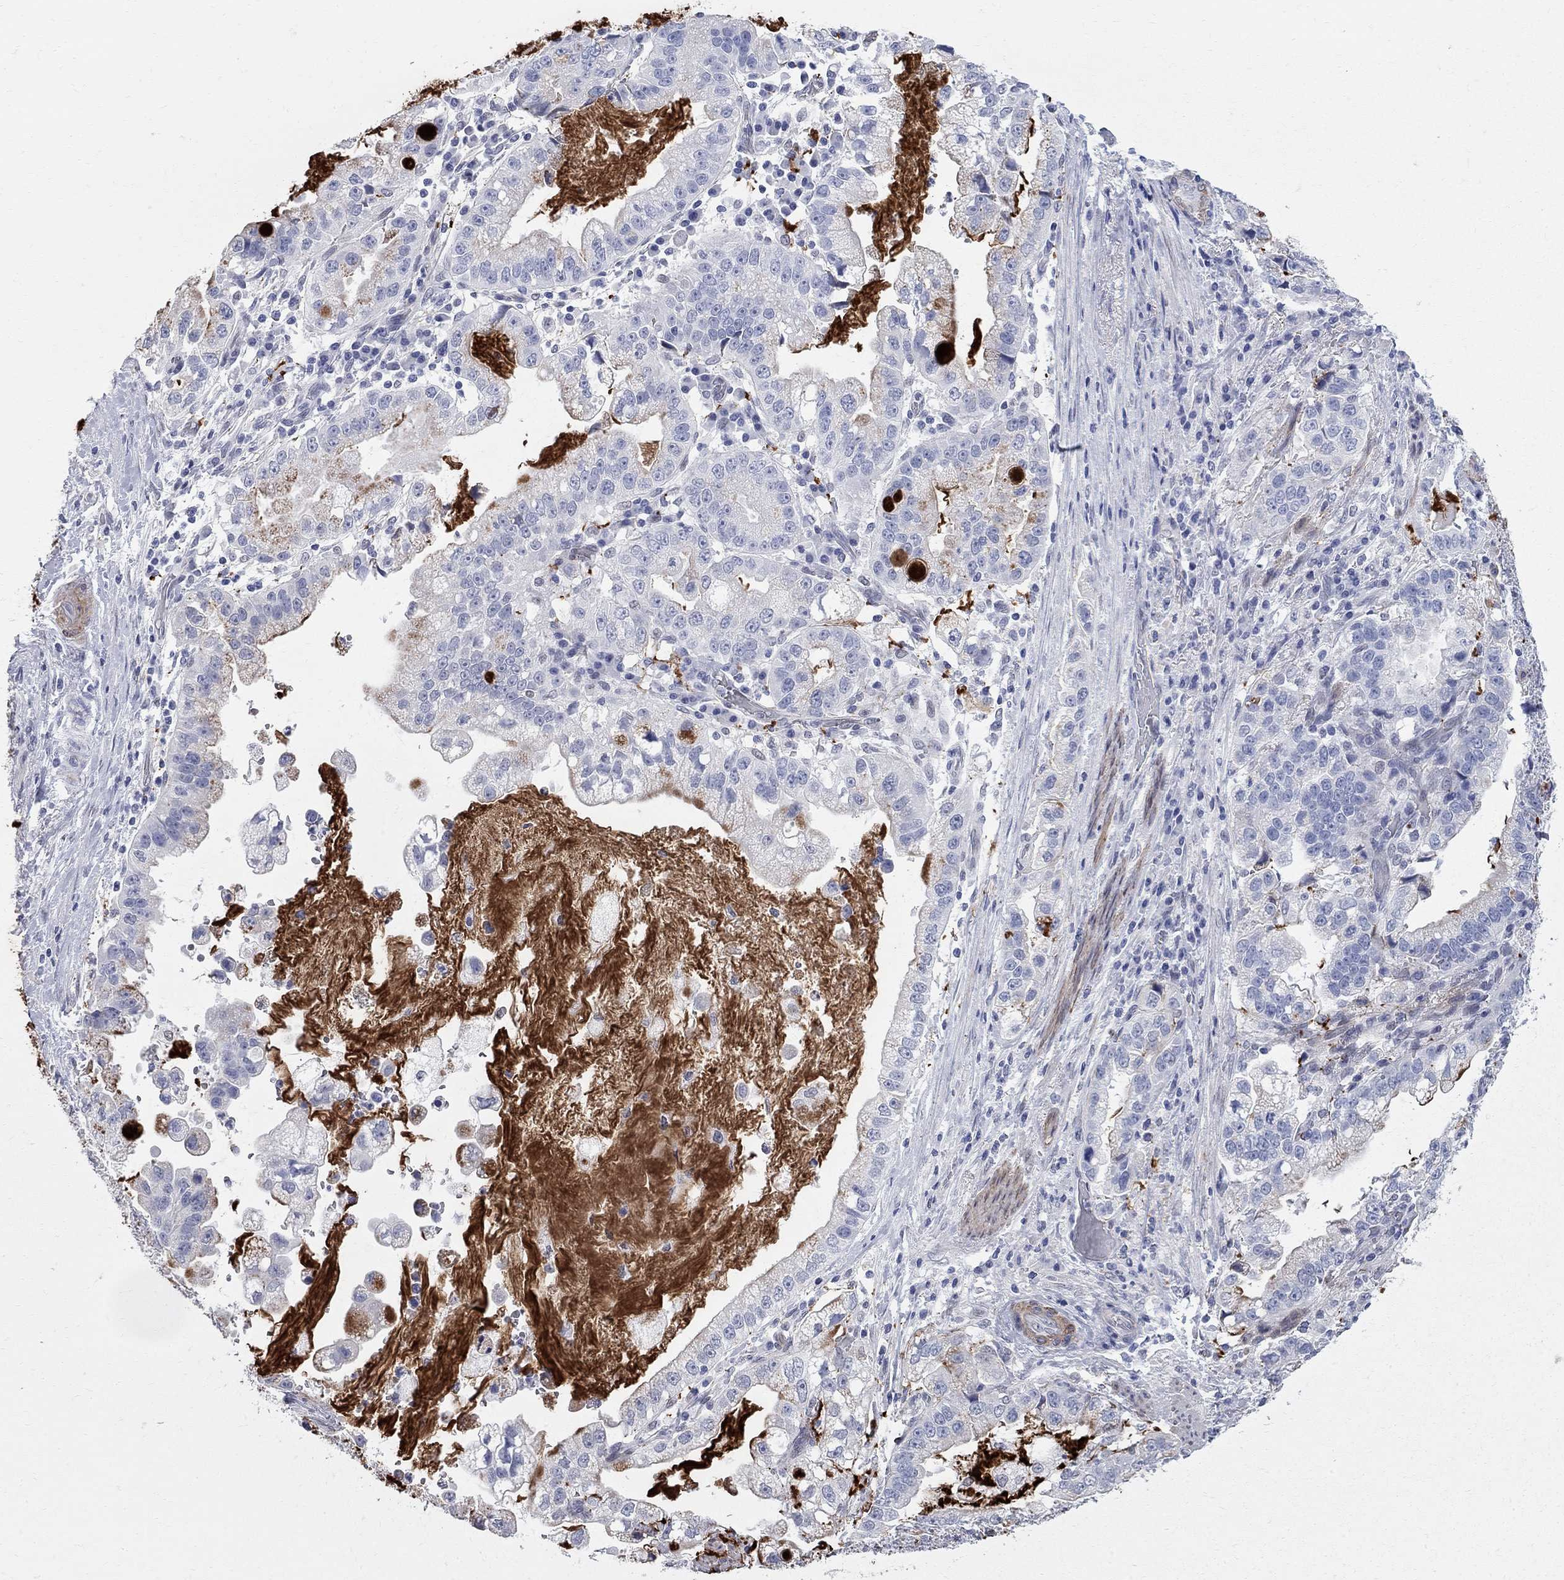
{"staining": {"intensity": "negative", "quantity": "none", "location": "none"}, "tissue": "stomach cancer", "cell_type": "Tumor cells", "image_type": "cancer", "snomed": [{"axis": "morphology", "description": "Adenocarcinoma, NOS"}, {"axis": "topography", "description": "Stomach"}], "caption": "IHC micrograph of human adenocarcinoma (stomach) stained for a protein (brown), which shows no staining in tumor cells.", "gene": "BPIFB1", "patient": {"sex": "male", "age": 59}}